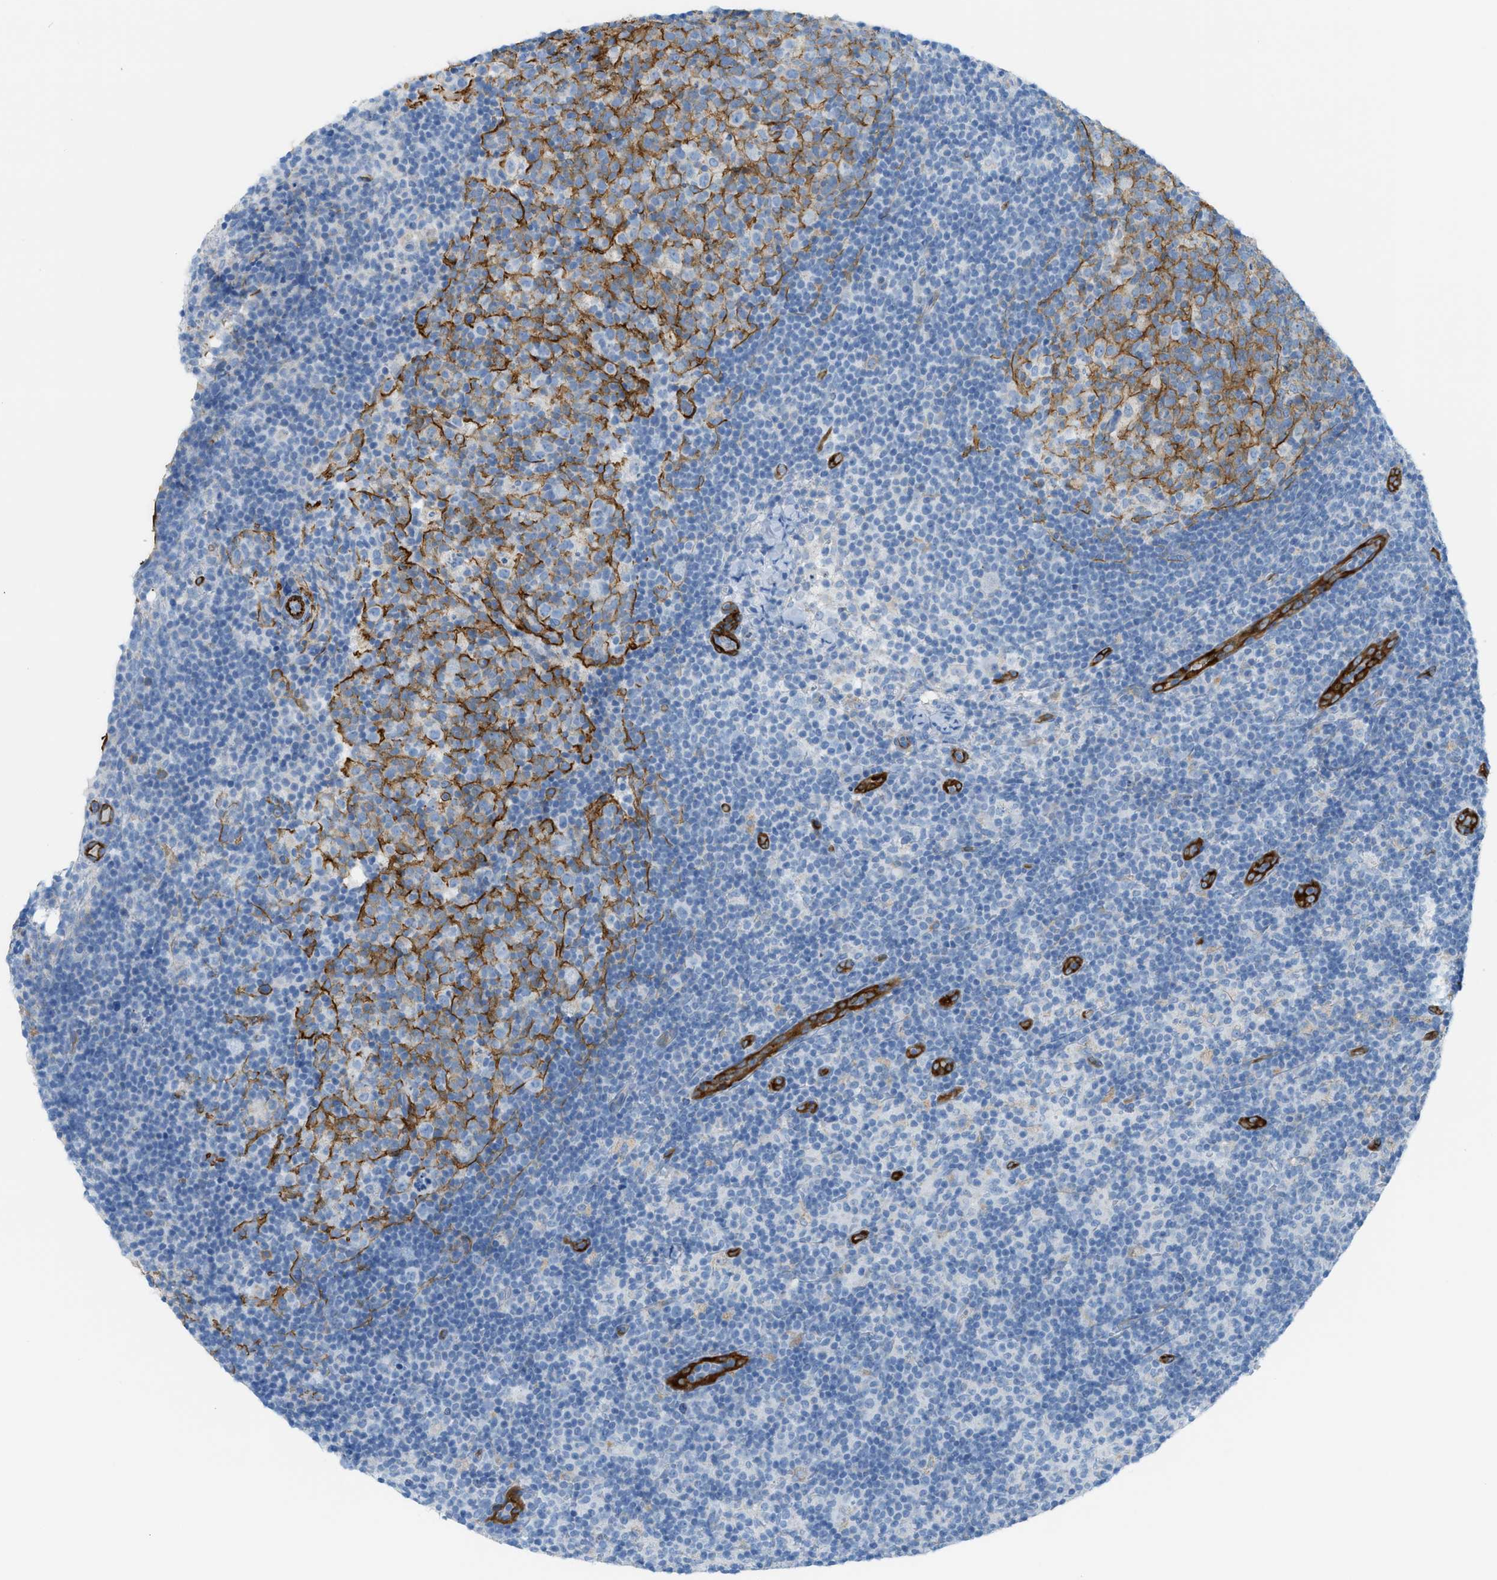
{"staining": {"intensity": "negative", "quantity": "none", "location": "none"}, "tissue": "lymph node", "cell_type": "Germinal center cells", "image_type": "normal", "snomed": [{"axis": "morphology", "description": "Normal tissue, NOS"}, {"axis": "morphology", "description": "Inflammation, NOS"}, {"axis": "topography", "description": "Lymph node"}], "caption": "The IHC photomicrograph has no significant expression in germinal center cells of lymph node.", "gene": "MYH11", "patient": {"sex": "male", "age": 55}}